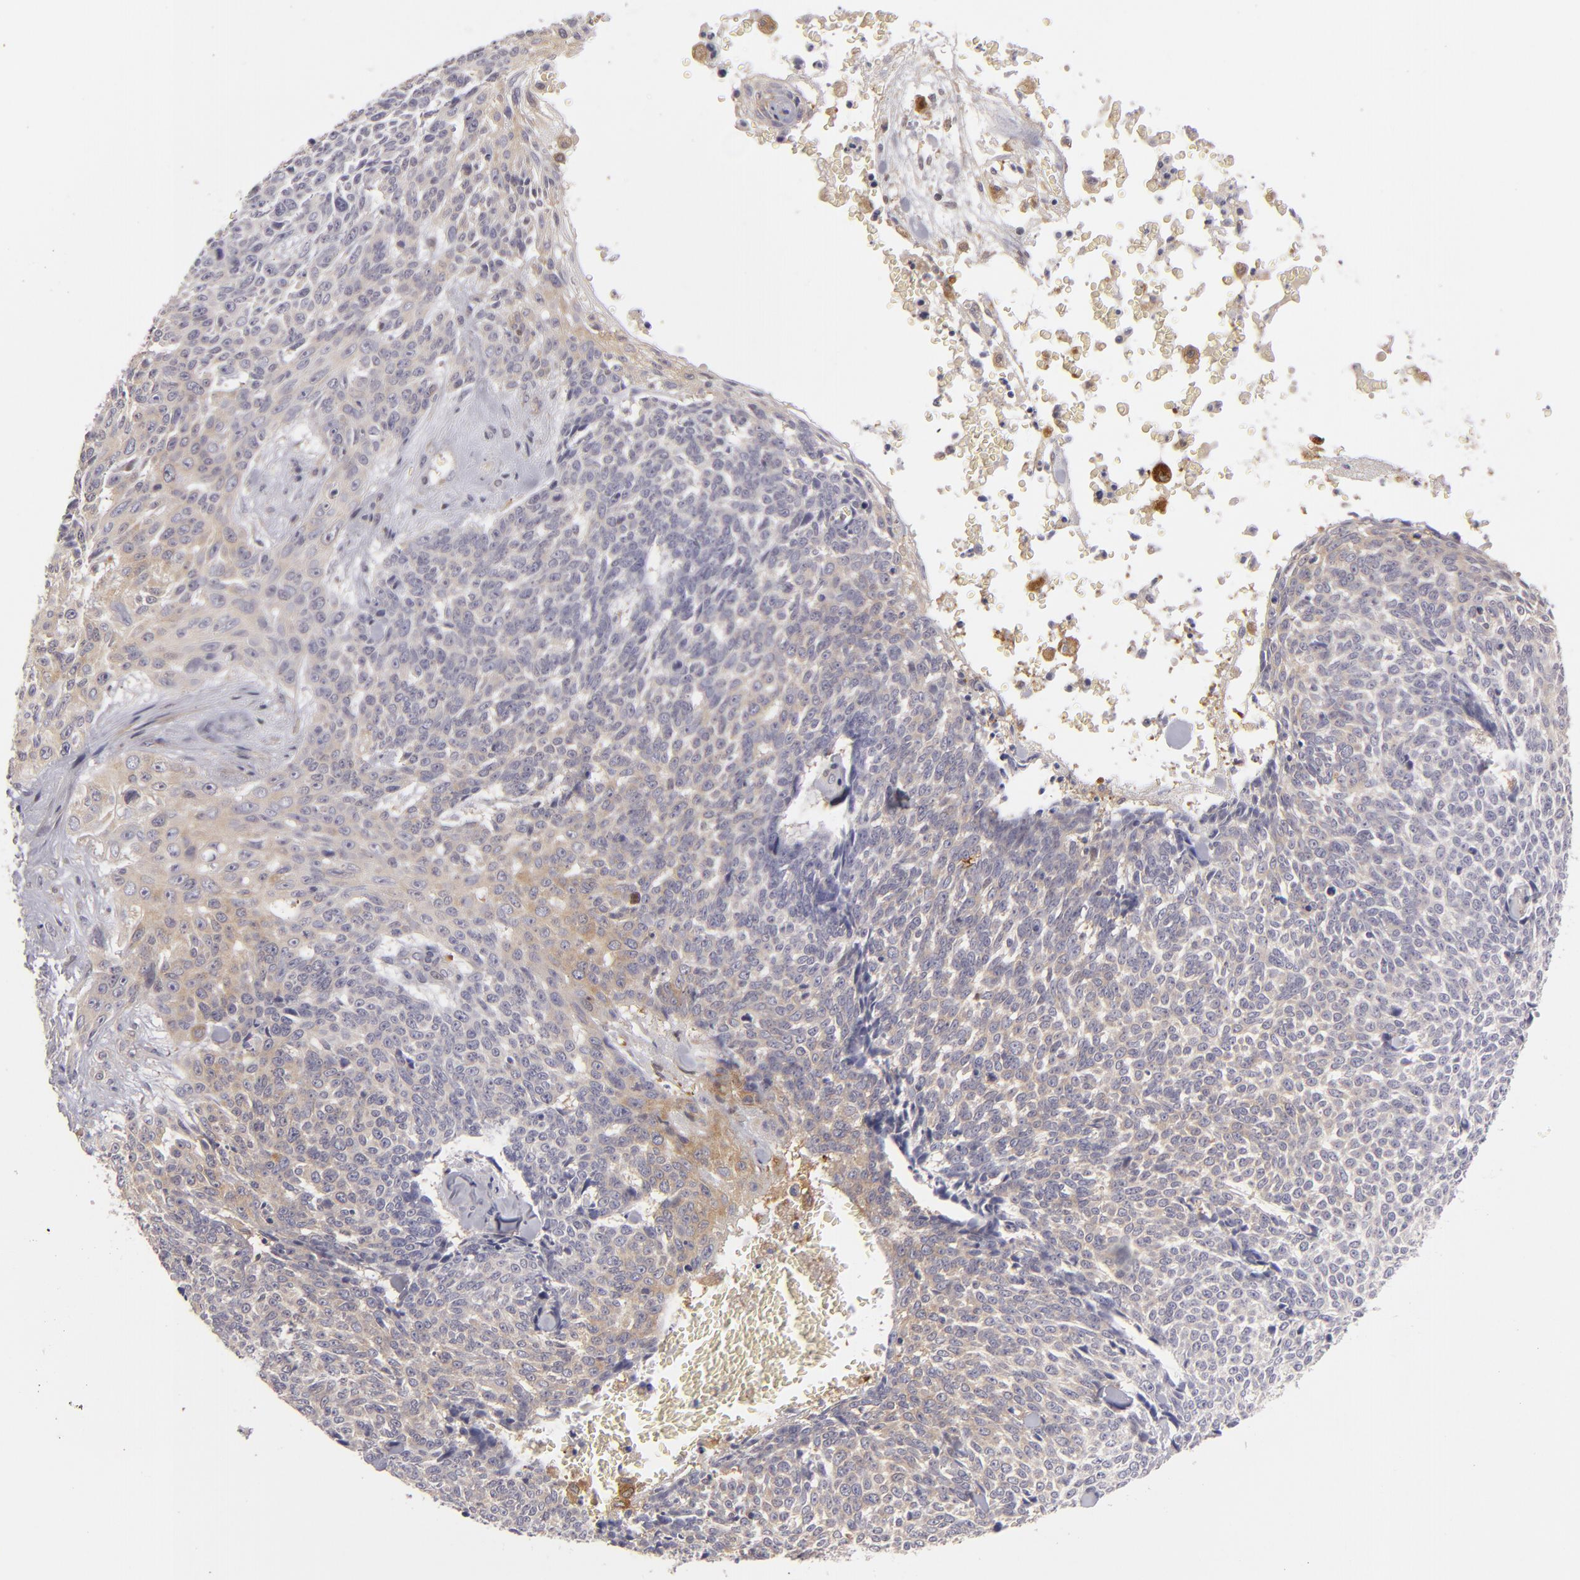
{"staining": {"intensity": "weak", "quantity": "25%-75%", "location": "cytoplasmic/membranous"}, "tissue": "skin cancer", "cell_type": "Tumor cells", "image_type": "cancer", "snomed": [{"axis": "morphology", "description": "Basal cell carcinoma"}, {"axis": "topography", "description": "Skin"}], "caption": "Immunohistochemistry of human basal cell carcinoma (skin) exhibits low levels of weak cytoplasmic/membranous staining in approximately 25%-75% of tumor cells. Immunohistochemistry (ihc) stains the protein in brown and the nuclei are stained blue.", "gene": "MMP10", "patient": {"sex": "female", "age": 89}}